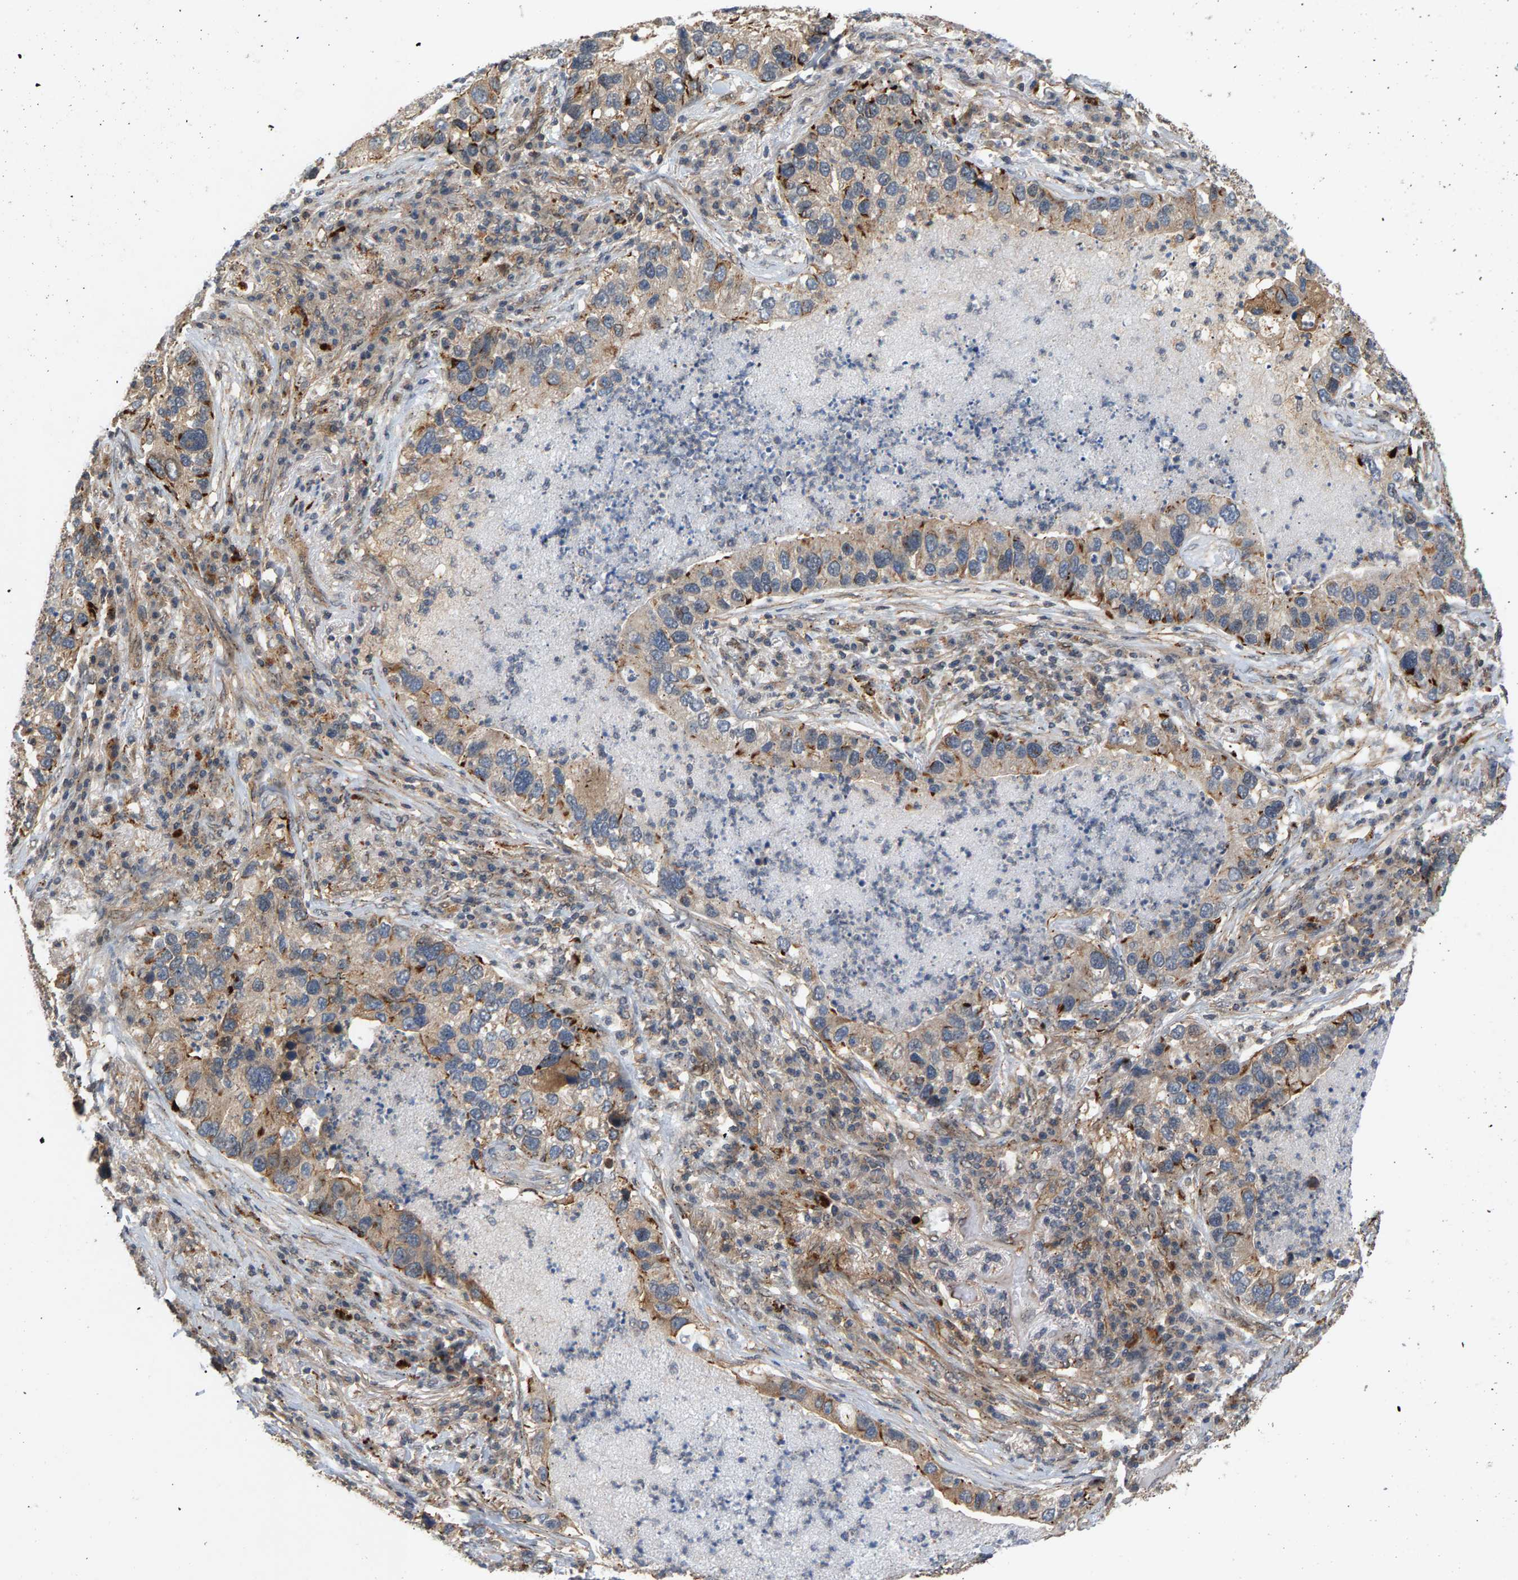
{"staining": {"intensity": "moderate", "quantity": "25%-75%", "location": "cytoplasmic/membranous"}, "tissue": "lung cancer", "cell_type": "Tumor cells", "image_type": "cancer", "snomed": [{"axis": "morphology", "description": "Normal tissue, NOS"}, {"axis": "morphology", "description": "Adenocarcinoma, NOS"}, {"axis": "topography", "description": "Bronchus"}, {"axis": "topography", "description": "Lung"}], "caption": "DAB immunohistochemical staining of human lung cancer exhibits moderate cytoplasmic/membranous protein positivity in approximately 25%-75% of tumor cells. The protein is stained brown, and the nuclei are stained in blue (DAB (3,3'-diaminobenzidine) IHC with brightfield microscopy, high magnification).", "gene": "MAP2K5", "patient": {"sex": "male", "age": 54}}